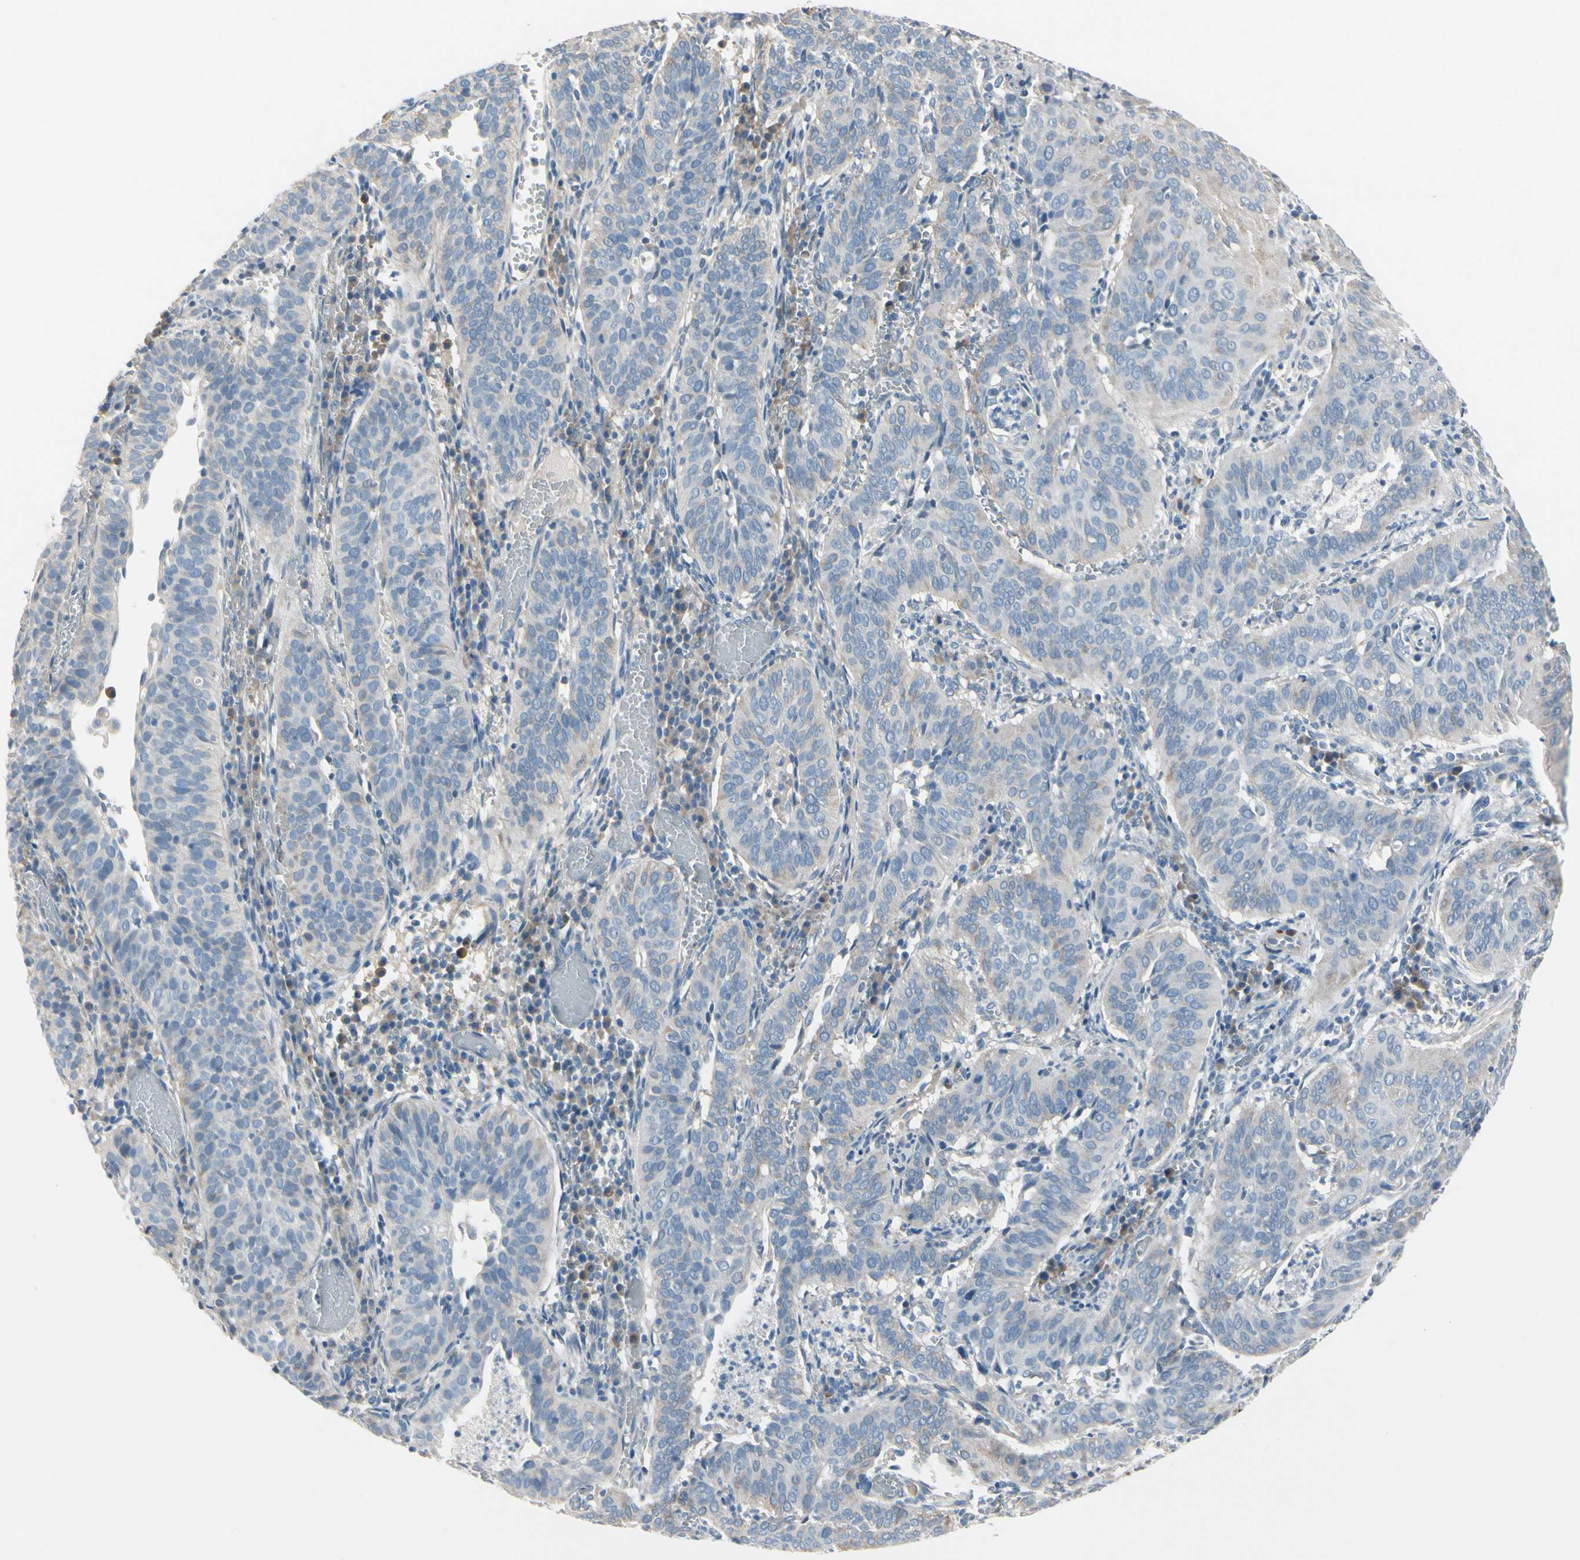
{"staining": {"intensity": "negative", "quantity": "none", "location": "none"}, "tissue": "cervical cancer", "cell_type": "Tumor cells", "image_type": "cancer", "snomed": [{"axis": "morphology", "description": "Squamous cell carcinoma, NOS"}, {"axis": "topography", "description": "Cervix"}], "caption": "DAB (3,3'-diaminobenzidine) immunohistochemical staining of human cervical squamous cell carcinoma displays no significant staining in tumor cells.", "gene": "MAP2", "patient": {"sex": "female", "age": 39}}